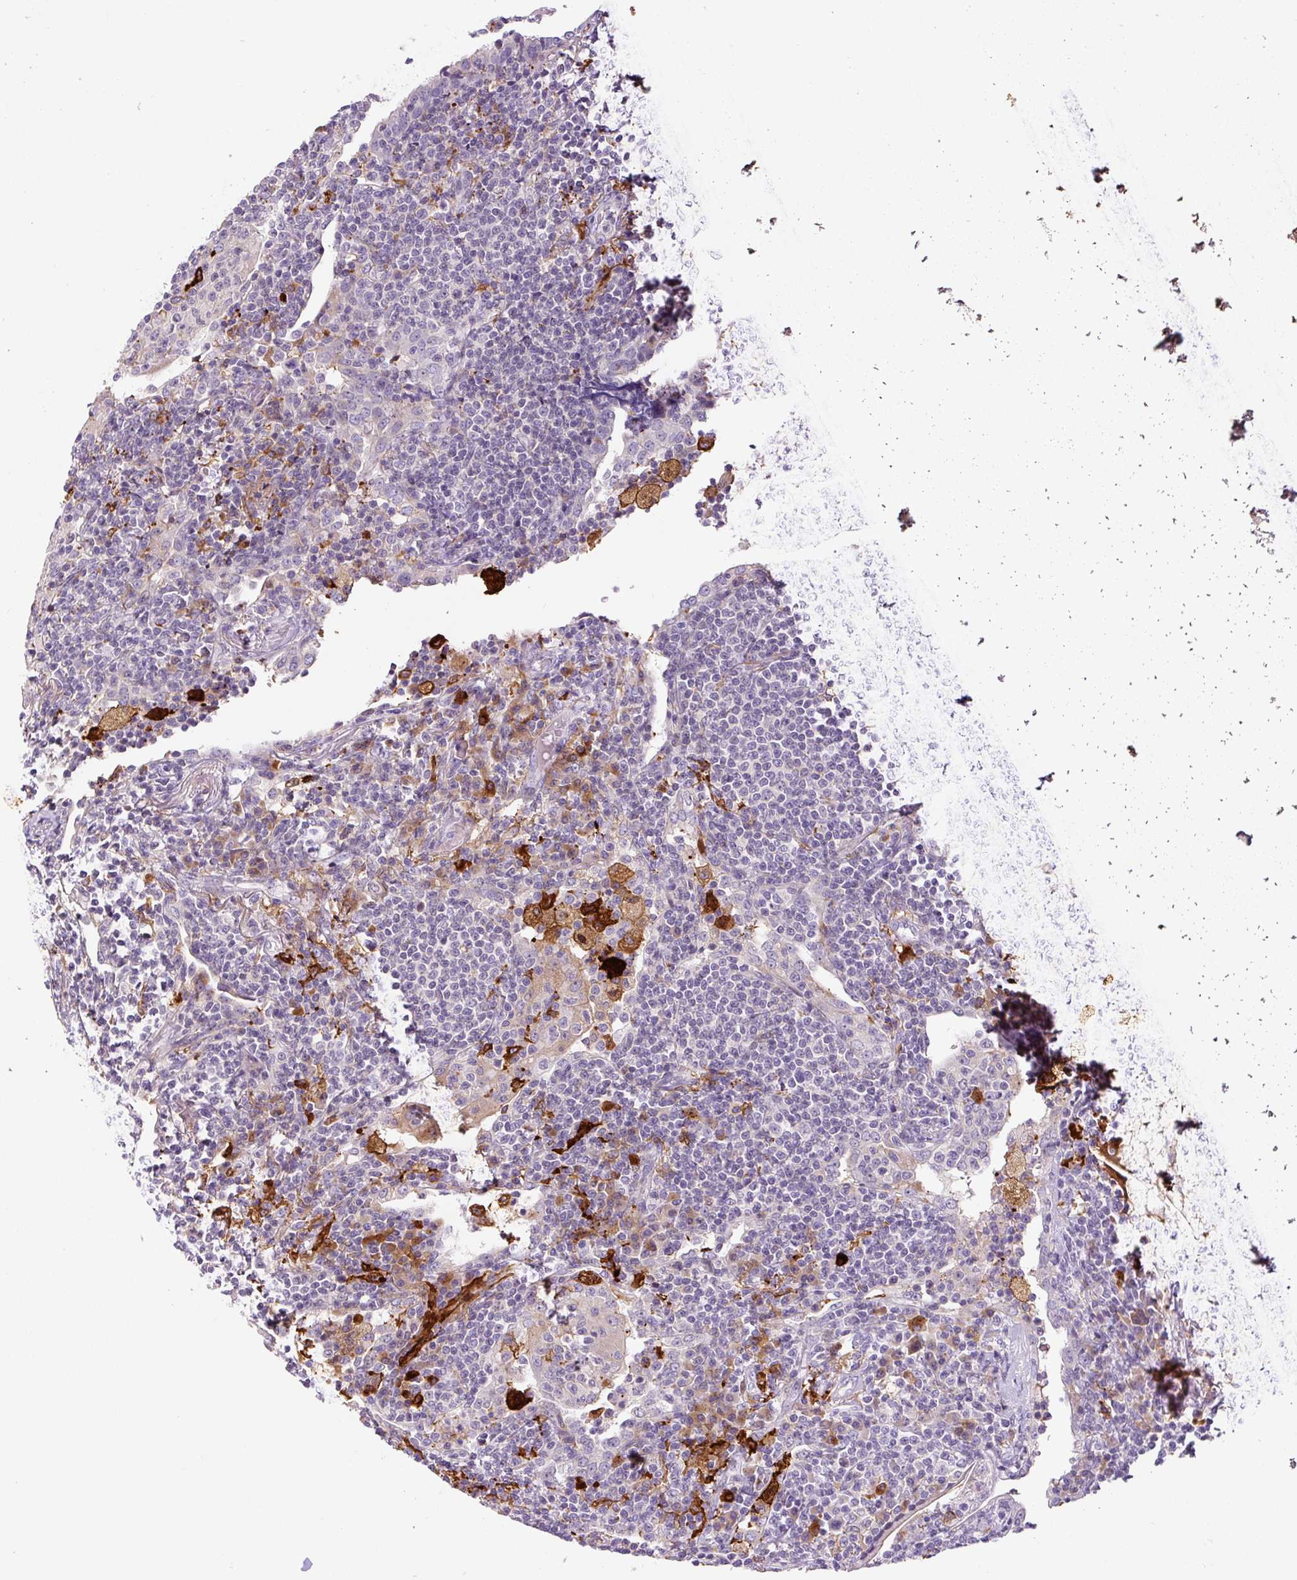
{"staining": {"intensity": "negative", "quantity": "none", "location": "none"}, "tissue": "lymphoma", "cell_type": "Tumor cells", "image_type": "cancer", "snomed": [{"axis": "morphology", "description": "Malignant lymphoma, non-Hodgkin's type, Low grade"}, {"axis": "topography", "description": "Lung"}], "caption": "IHC histopathology image of human malignant lymphoma, non-Hodgkin's type (low-grade) stained for a protein (brown), which shows no staining in tumor cells. The staining is performed using DAB (3,3'-diaminobenzidine) brown chromogen with nuclei counter-stained in using hematoxylin.", "gene": "FUT10", "patient": {"sex": "female", "age": 71}}